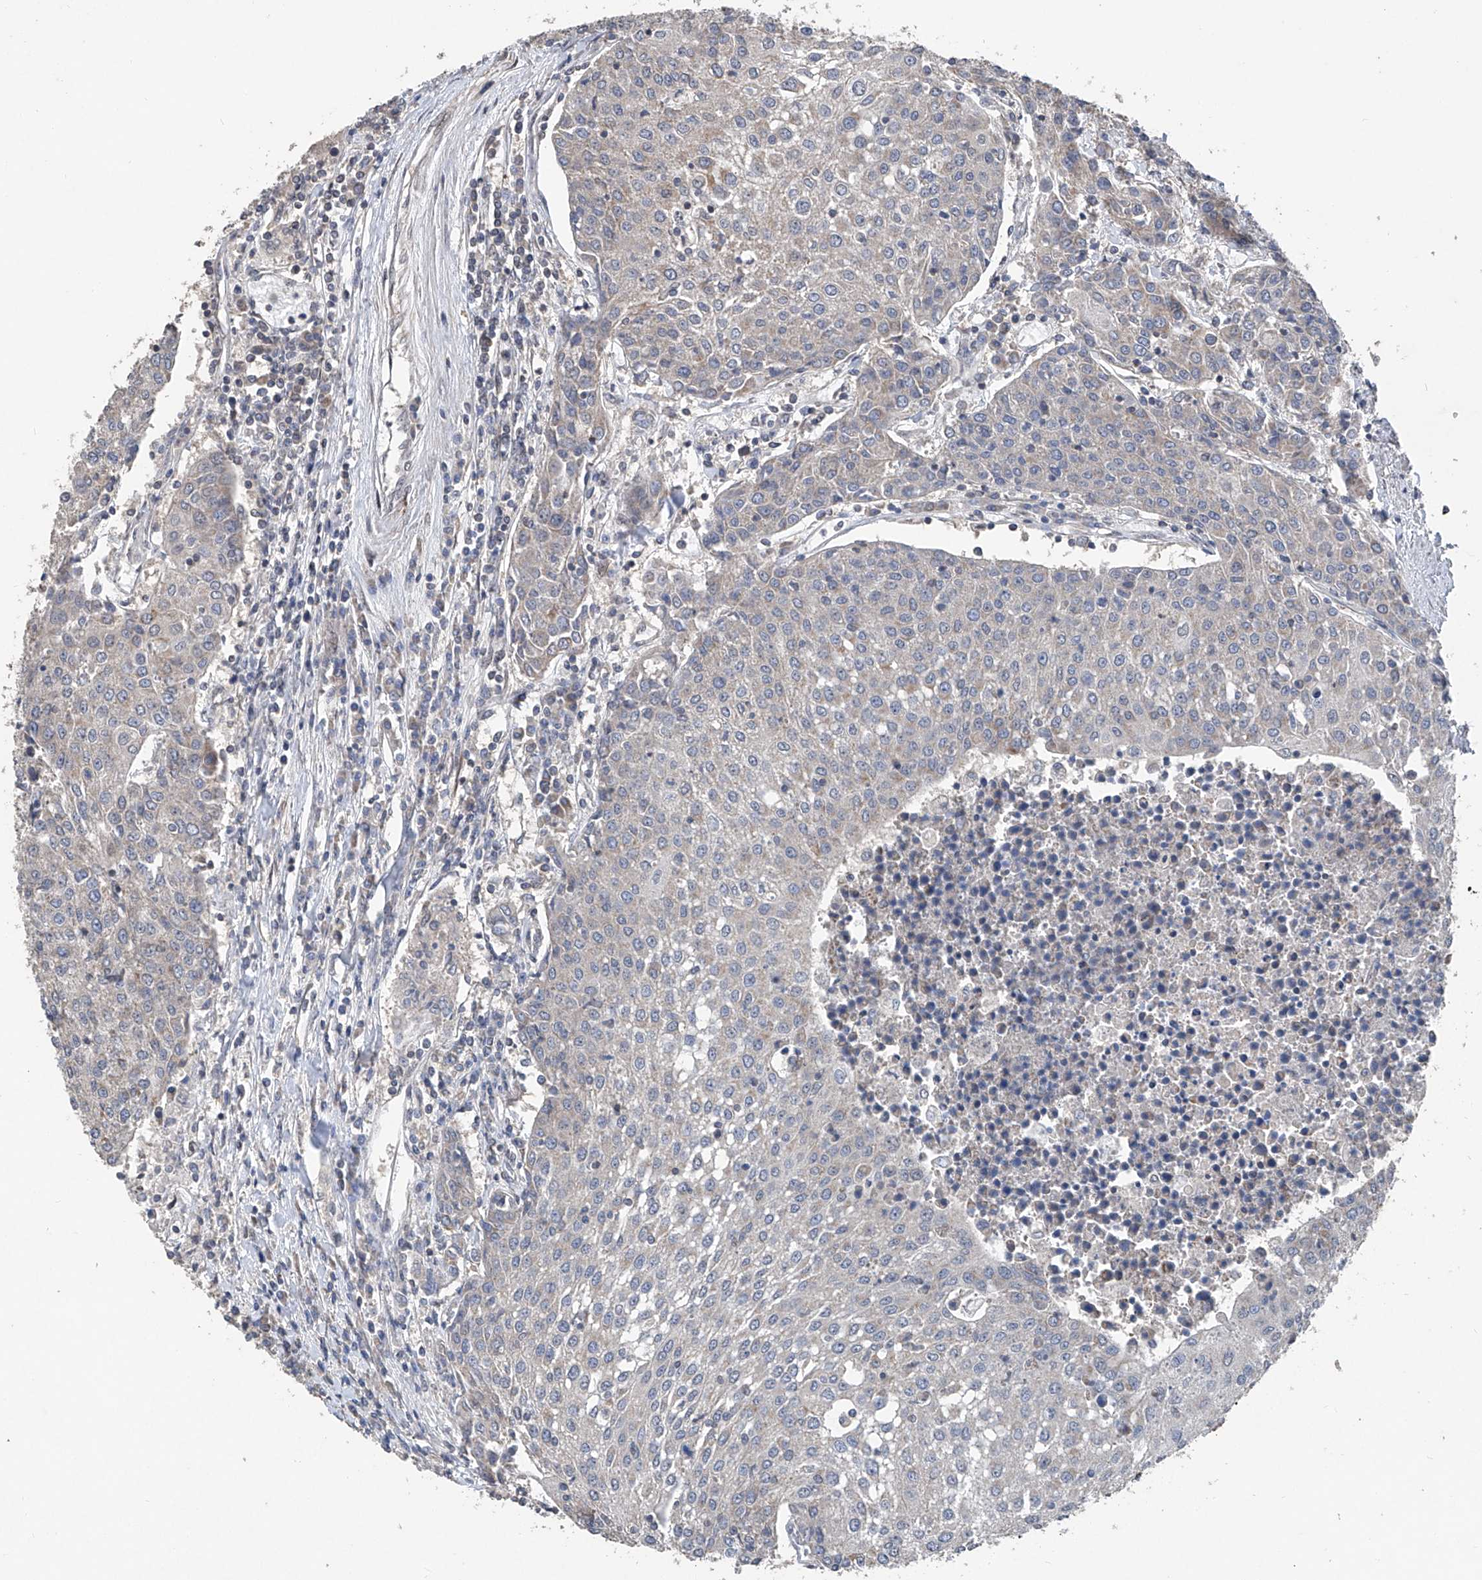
{"staining": {"intensity": "negative", "quantity": "none", "location": "none"}, "tissue": "urothelial cancer", "cell_type": "Tumor cells", "image_type": "cancer", "snomed": [{"axis": "morphology", "description": "Urothelial carcinoma, High grade"}, {"axis": "topography", "description": "Urinary bladder"}], "caption": "Tumor cells show no significant protein positivity in urothelial cancer.", "gene": "BCKDHB", "patient": {"sex": "female", "age": 85}}